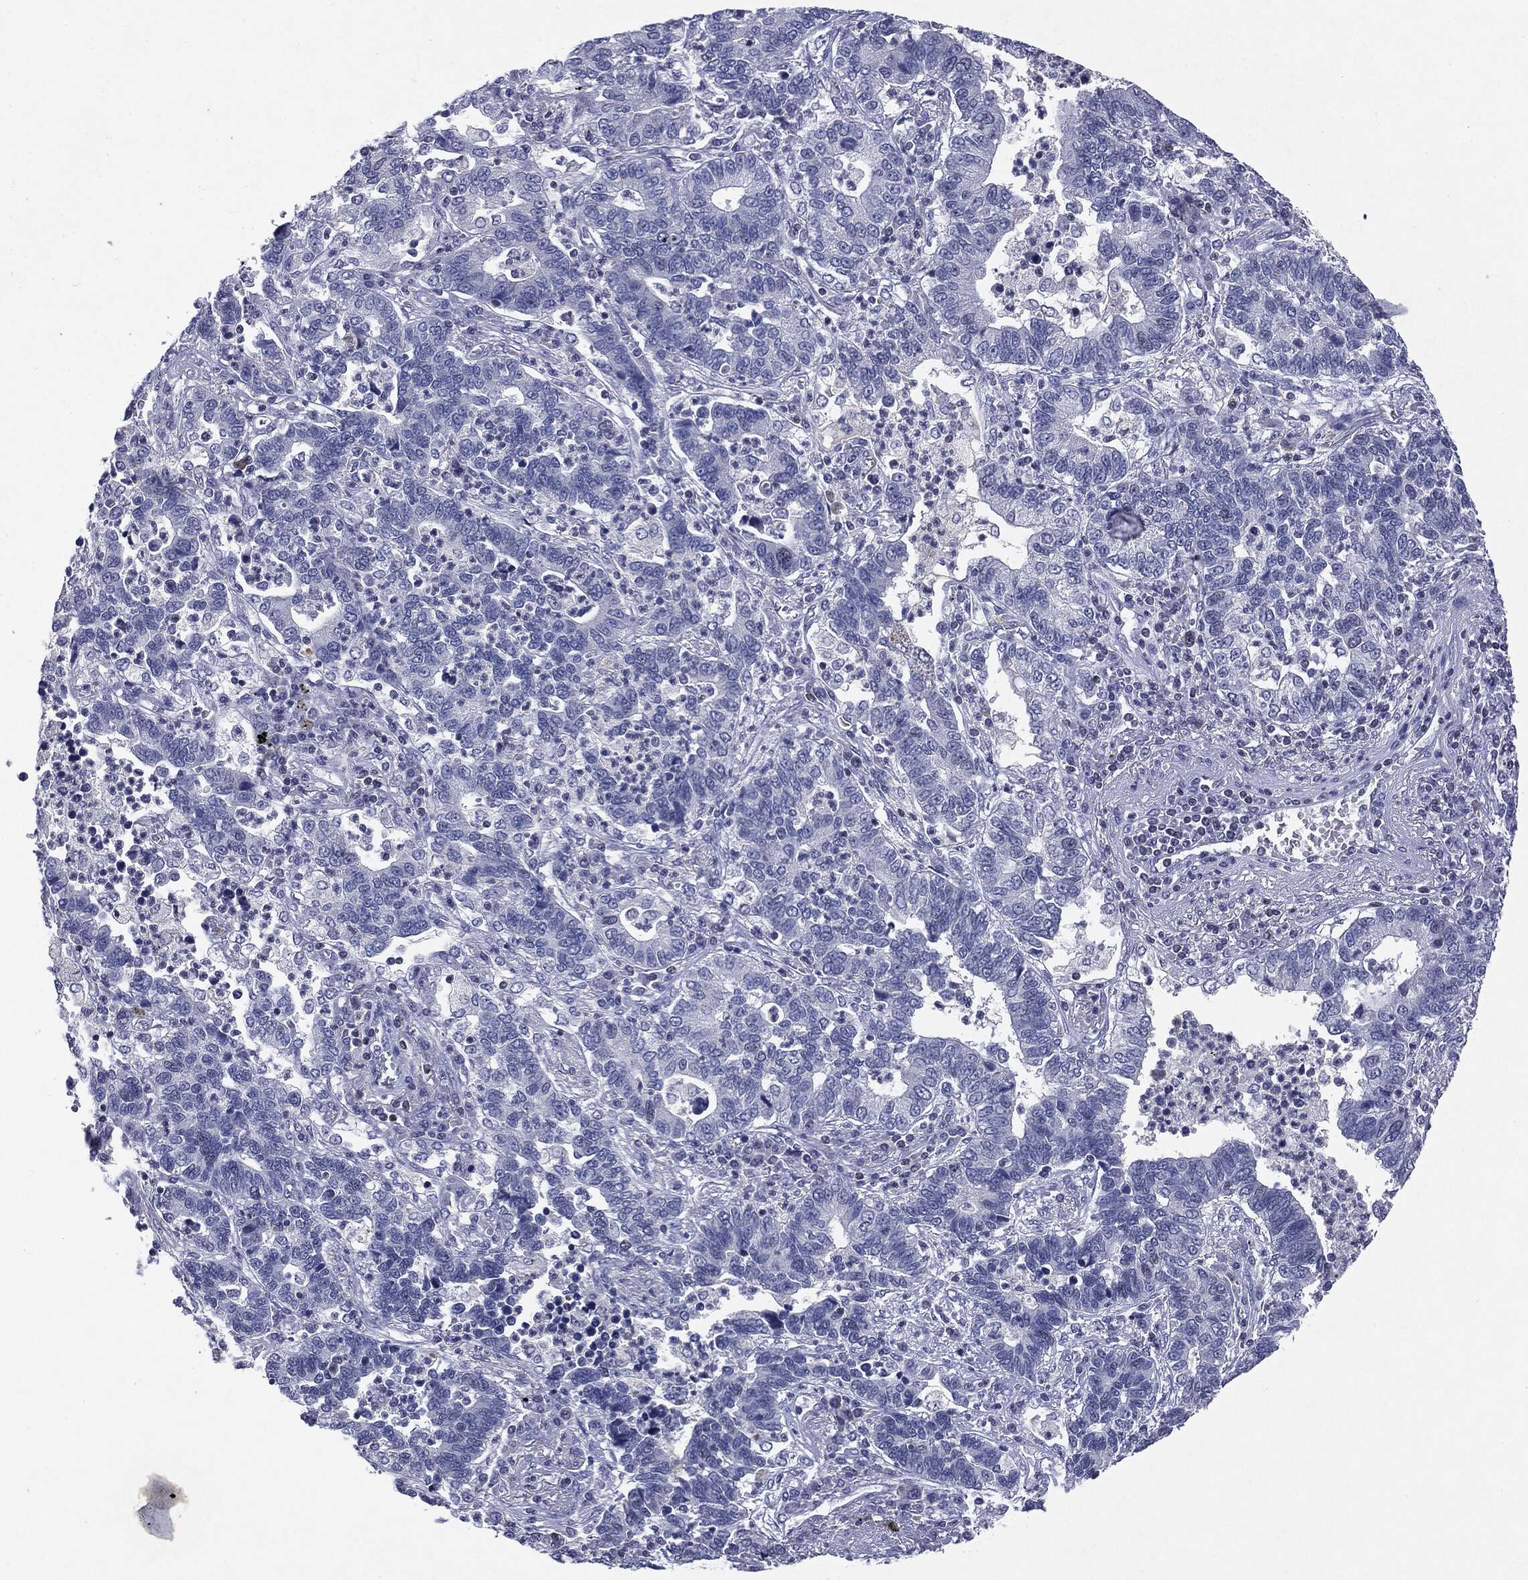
{"staining": {"intensity": "negative", "quantity": "none", "location": "none"}, "tissue": "lung cancer", "cell_type": "Tumor cells", "image_type": "cancer", "snomed": [{"axis": "morphology", "description": "Adenocarcinoma, NOS"}, {"axis": "topography", "description": "Lung"}], "caption": "Tumor cells are negative for protein expression in human lung cancer (adenocarcinoma).", "gene": "KIF2C", "patient": {"sex": "female", "age": 57}}